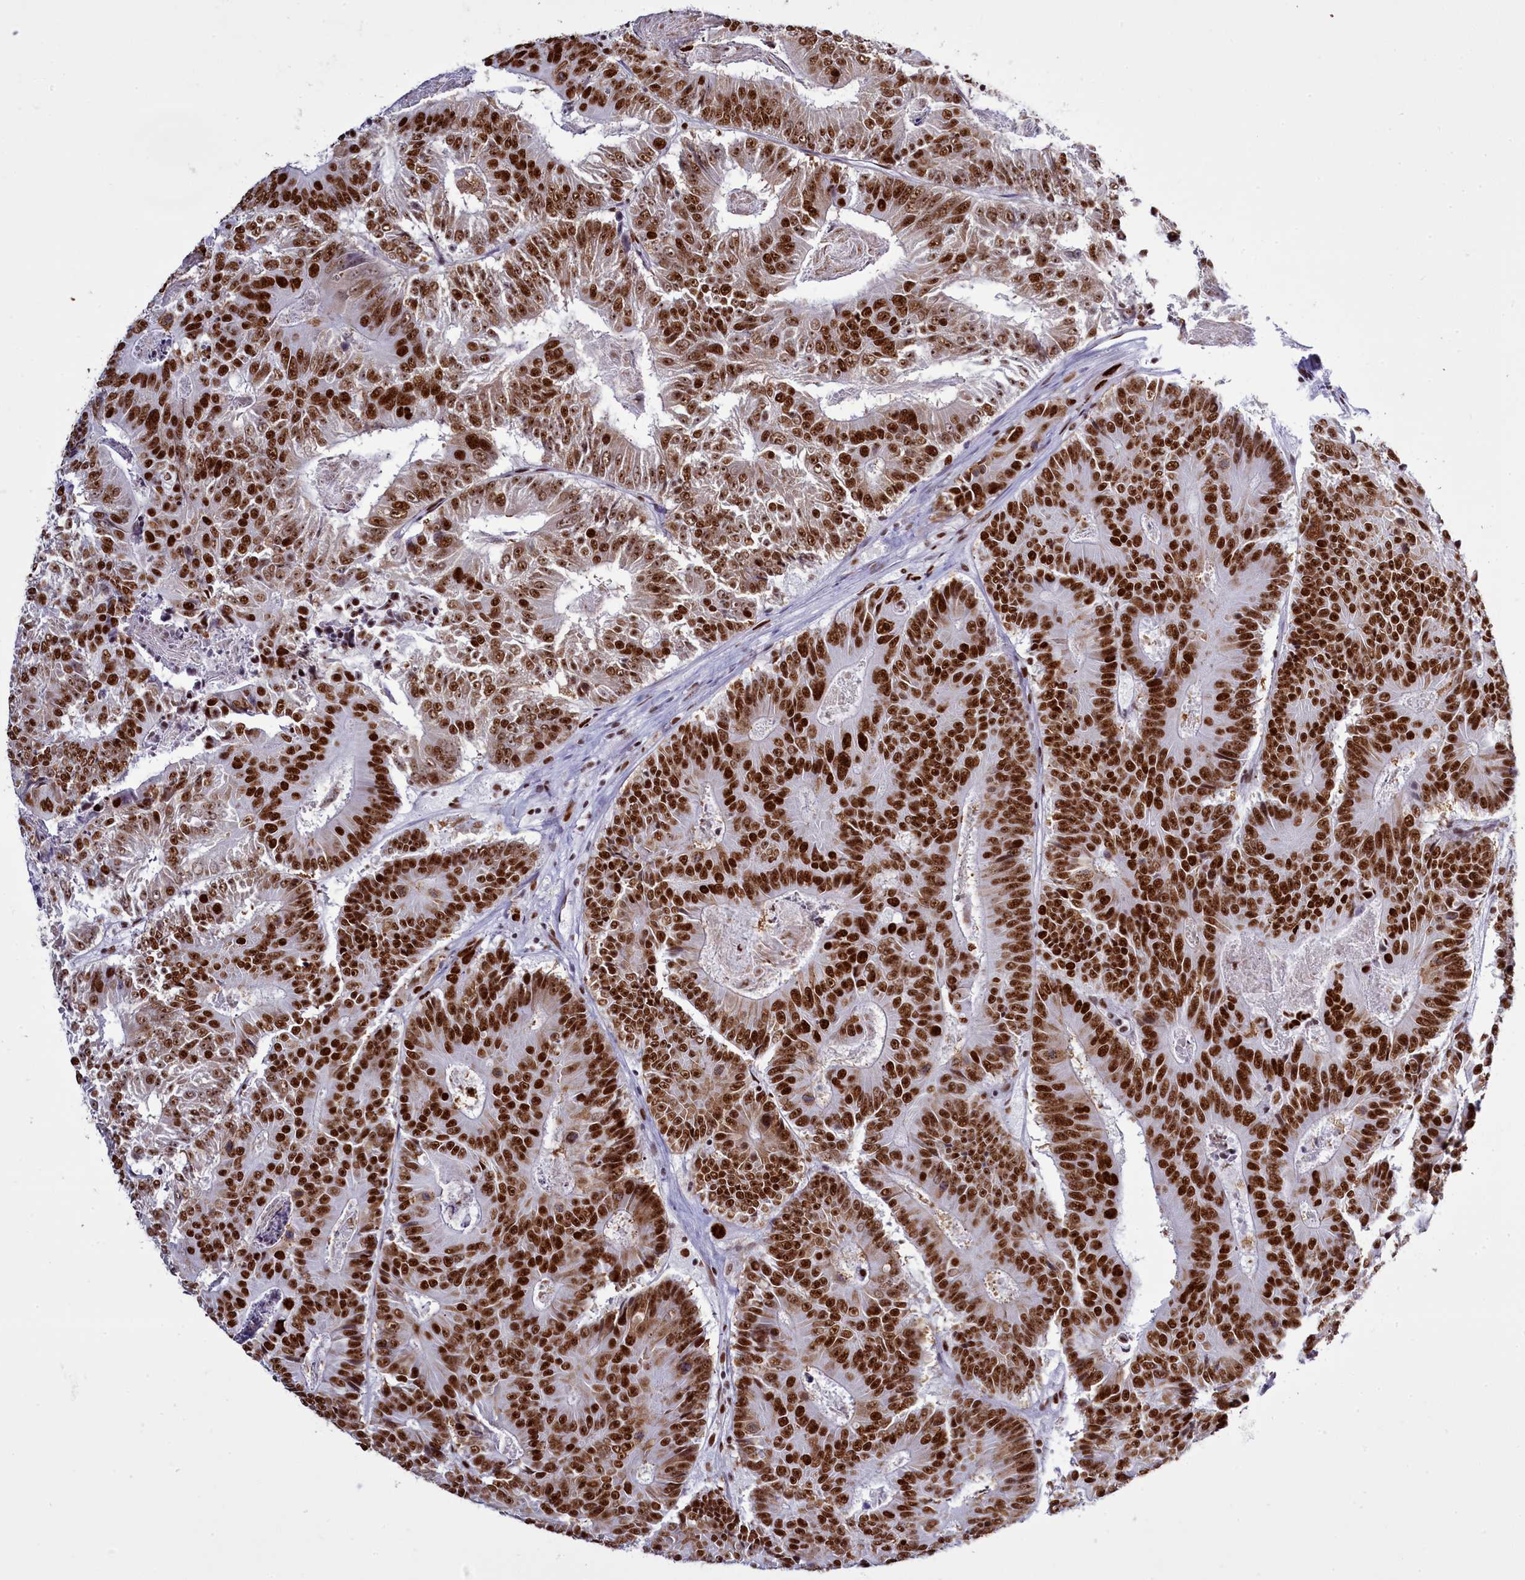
{"staining": {"intensity": "strong", "quantity": ">75%", "location": "nuclear"}, "tissue": "colorectal cancer", "cell_type": "Tumor cells", "image_type": "cancer", "snomed": [{"axis": "morphology", "description": "Adenocarcinoma, NOS"}, {"axis": "topography", "description": "Colon"}], "caption": "Human adenocarcinoma (colorectal) stained with a protein marker exhibits strong staining in tumor cells.", "gene": "RALY", "patient": {"sex": "male", "age": 83}}